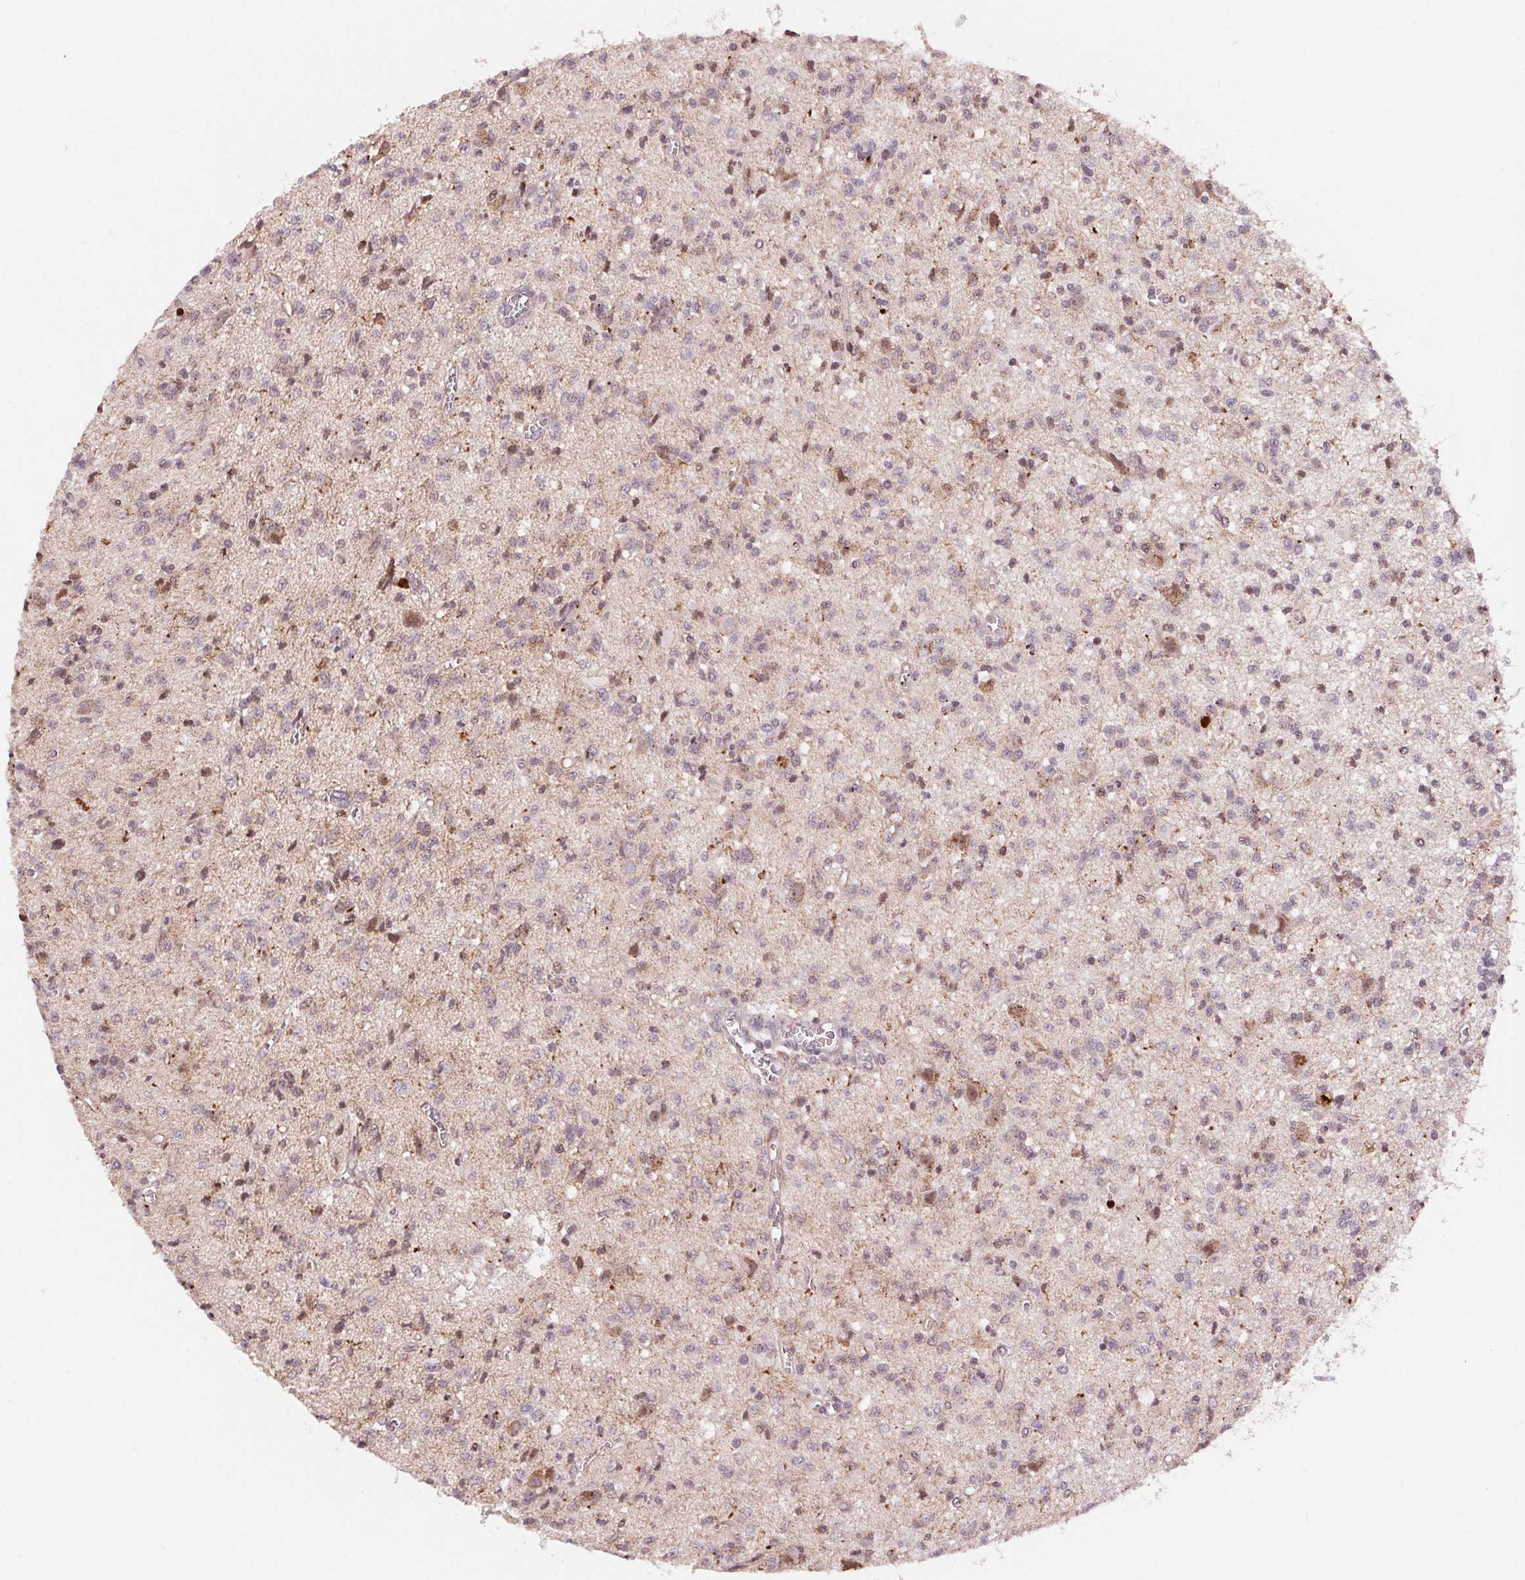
{"staining": {"intensity": "weak", "quantity": "<25%", "location": "cytoplasmic/membranous"}, "tissue": "glioma", "cell_type": "Tumor cells", "image_type": "cancer", "snomed": [{"axis": "morphology", "description": "Glioma, malignant, Low grade"}, {"axis": "topography", "description": "Brain"}], "caption": "Protein analysis of malignant glioma (low-grade) reveals no significant expression in tumor cells.", "gene": "CHMP4B", "patient": {"sex": "male", "age": 64}}